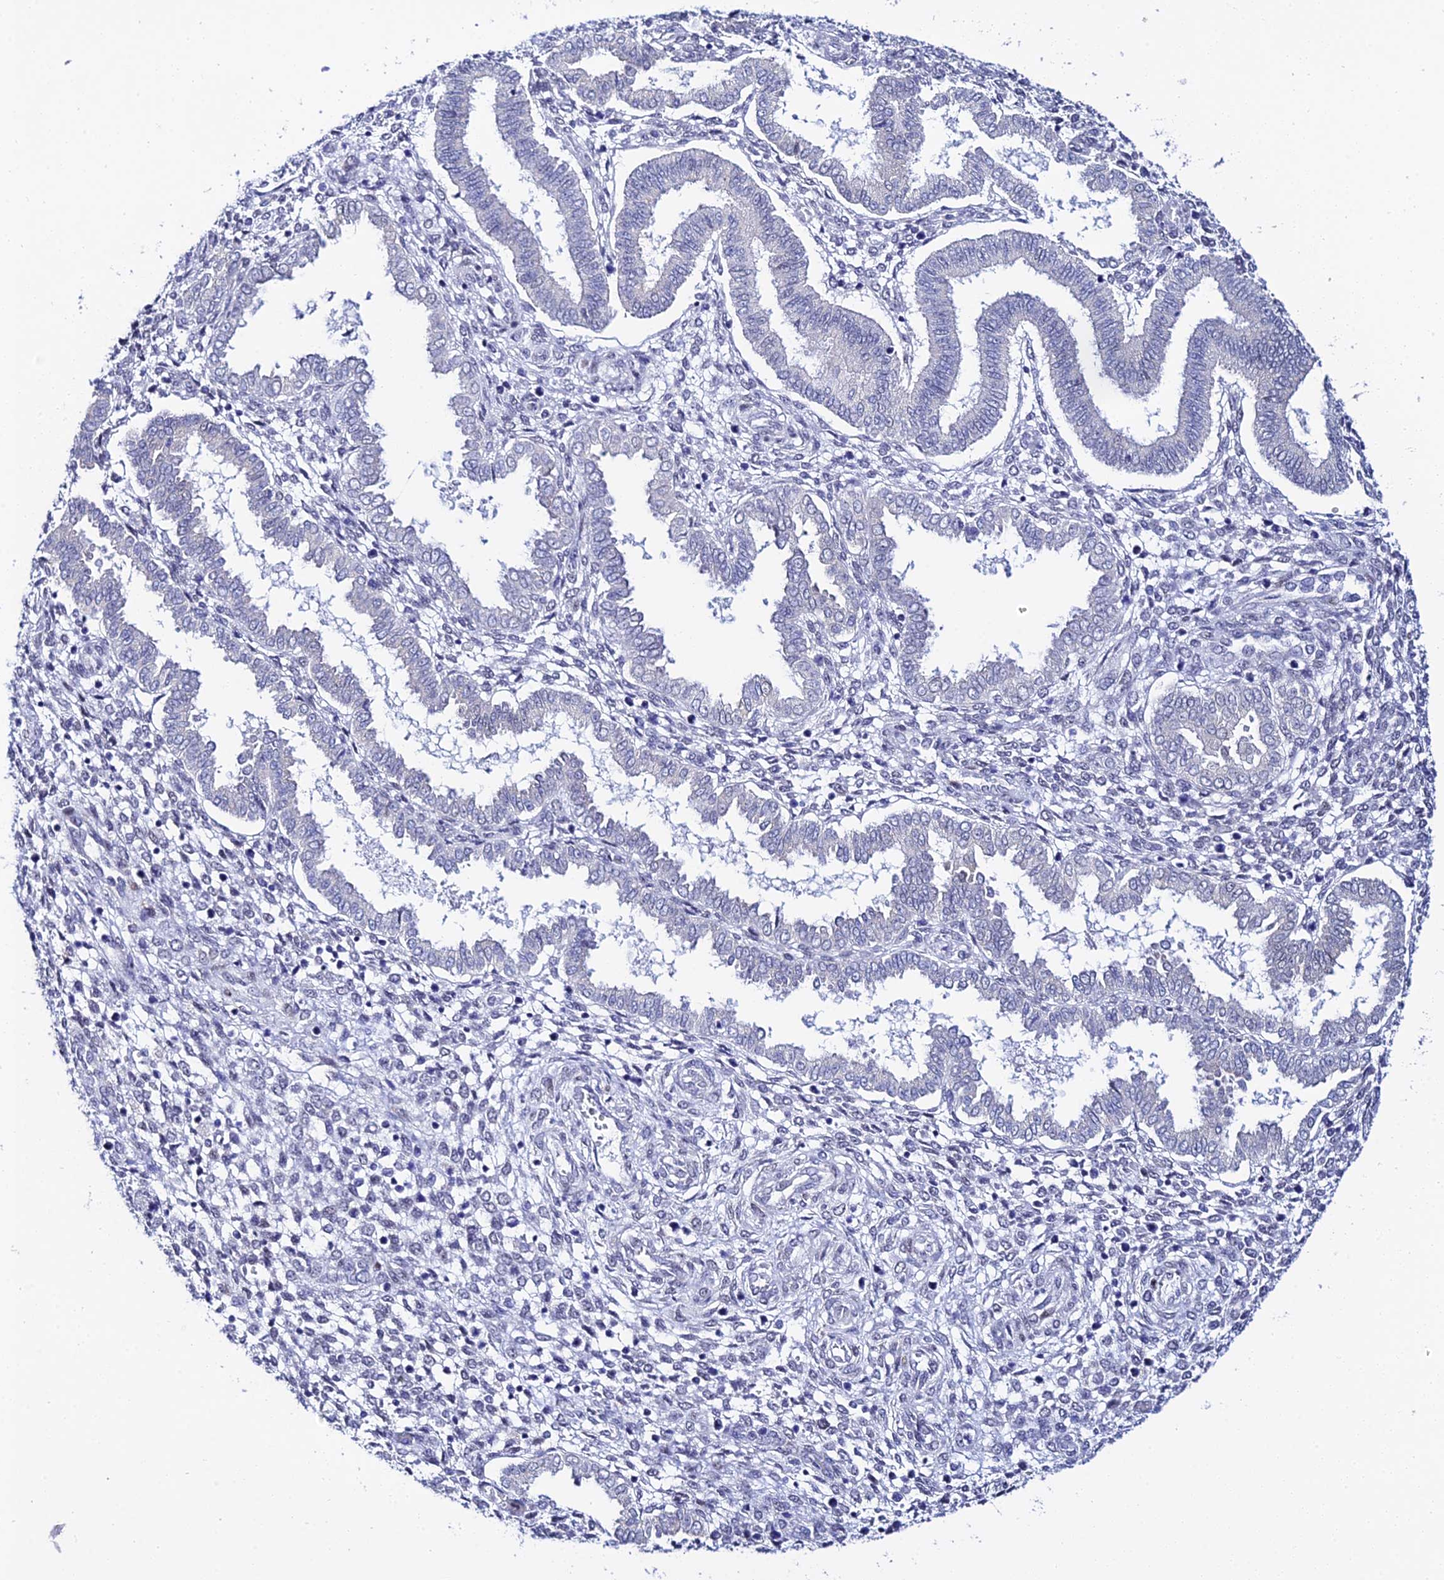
{"staining": {"intensity": "negative", "quantity": "none", "location": "none"}, "tissue": "endometrium", "cell_type": "Cells in endometrial stroma", "image_type": "normal", "snomed": [{"axis": "morphology", "description": "Normal tissue, NOS"}, {"axis": "topography", "description": "Endometrium"}], "caption": "Image shows no protein expression in cells in endometrial stroma of normal endometrium. The staining is performed using DAB (3,3'-diaminobenzidine) brown chromogen with nuclei counter-stained in using hematoxylin.", "gene": "POFUT2", "patient": {"sex": "female", "age": 24}}